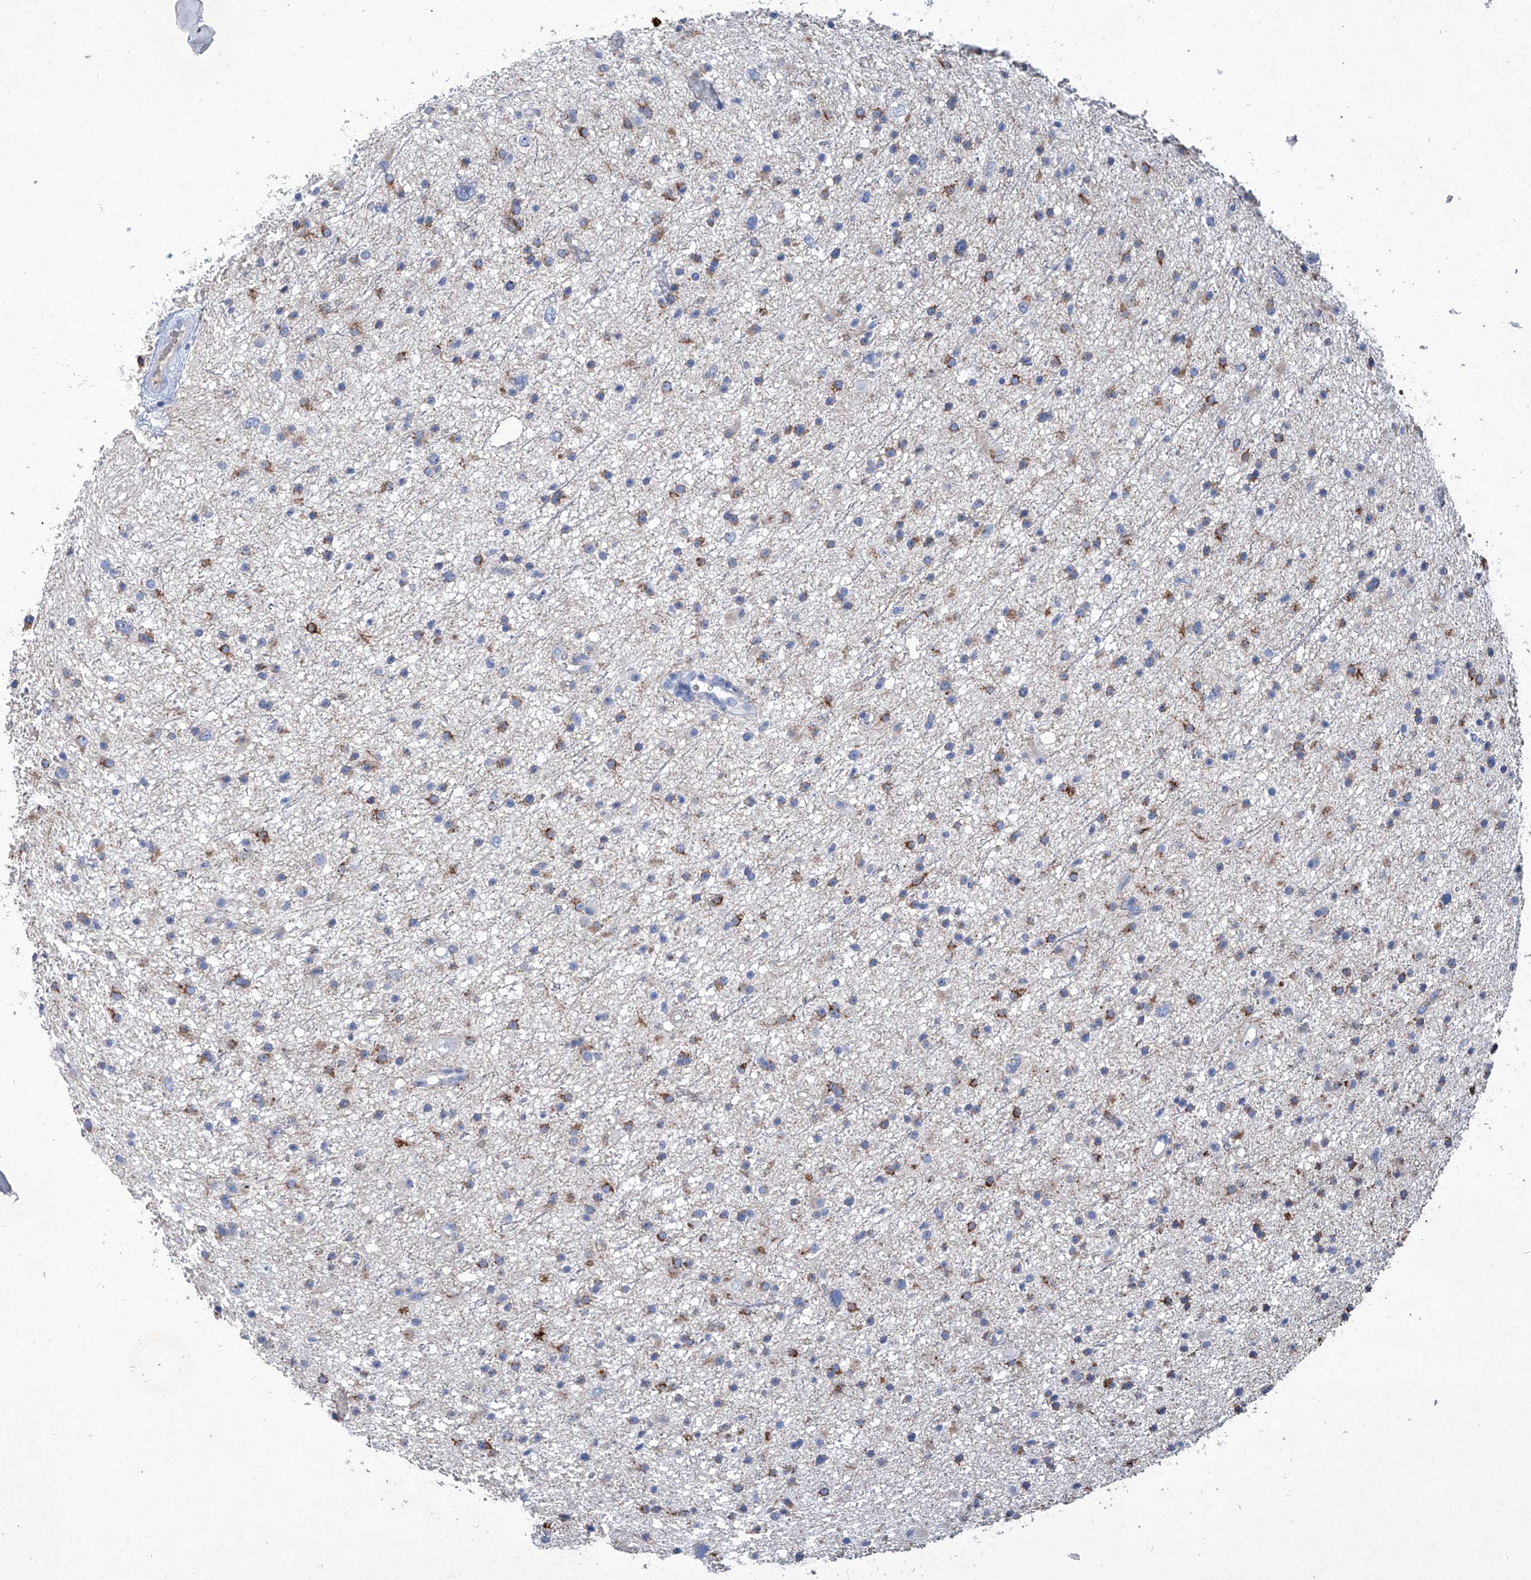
{"staining": {"intensity": "negative", "quantity": "none", "location": "none"}, "tissue": "glioma", "cell_type": "Tumor cells", "image_type": "cancer", "snomed": [{"axis": "morphology", "description": "Glioma, malignant, Low grade"}, {"axis": "topography", "description": "Cerebral cortex"}], "caption": "A micrograph of human glioma is negative for staining in tumor cells. The staining was performed using DAB to visualize the protein expression in brown, while the nuclei were stained in blue with hematoxylin (Magnification: 20x).", "gene": "MTARC1", "patient": {"sex": "female", "age": 39}}